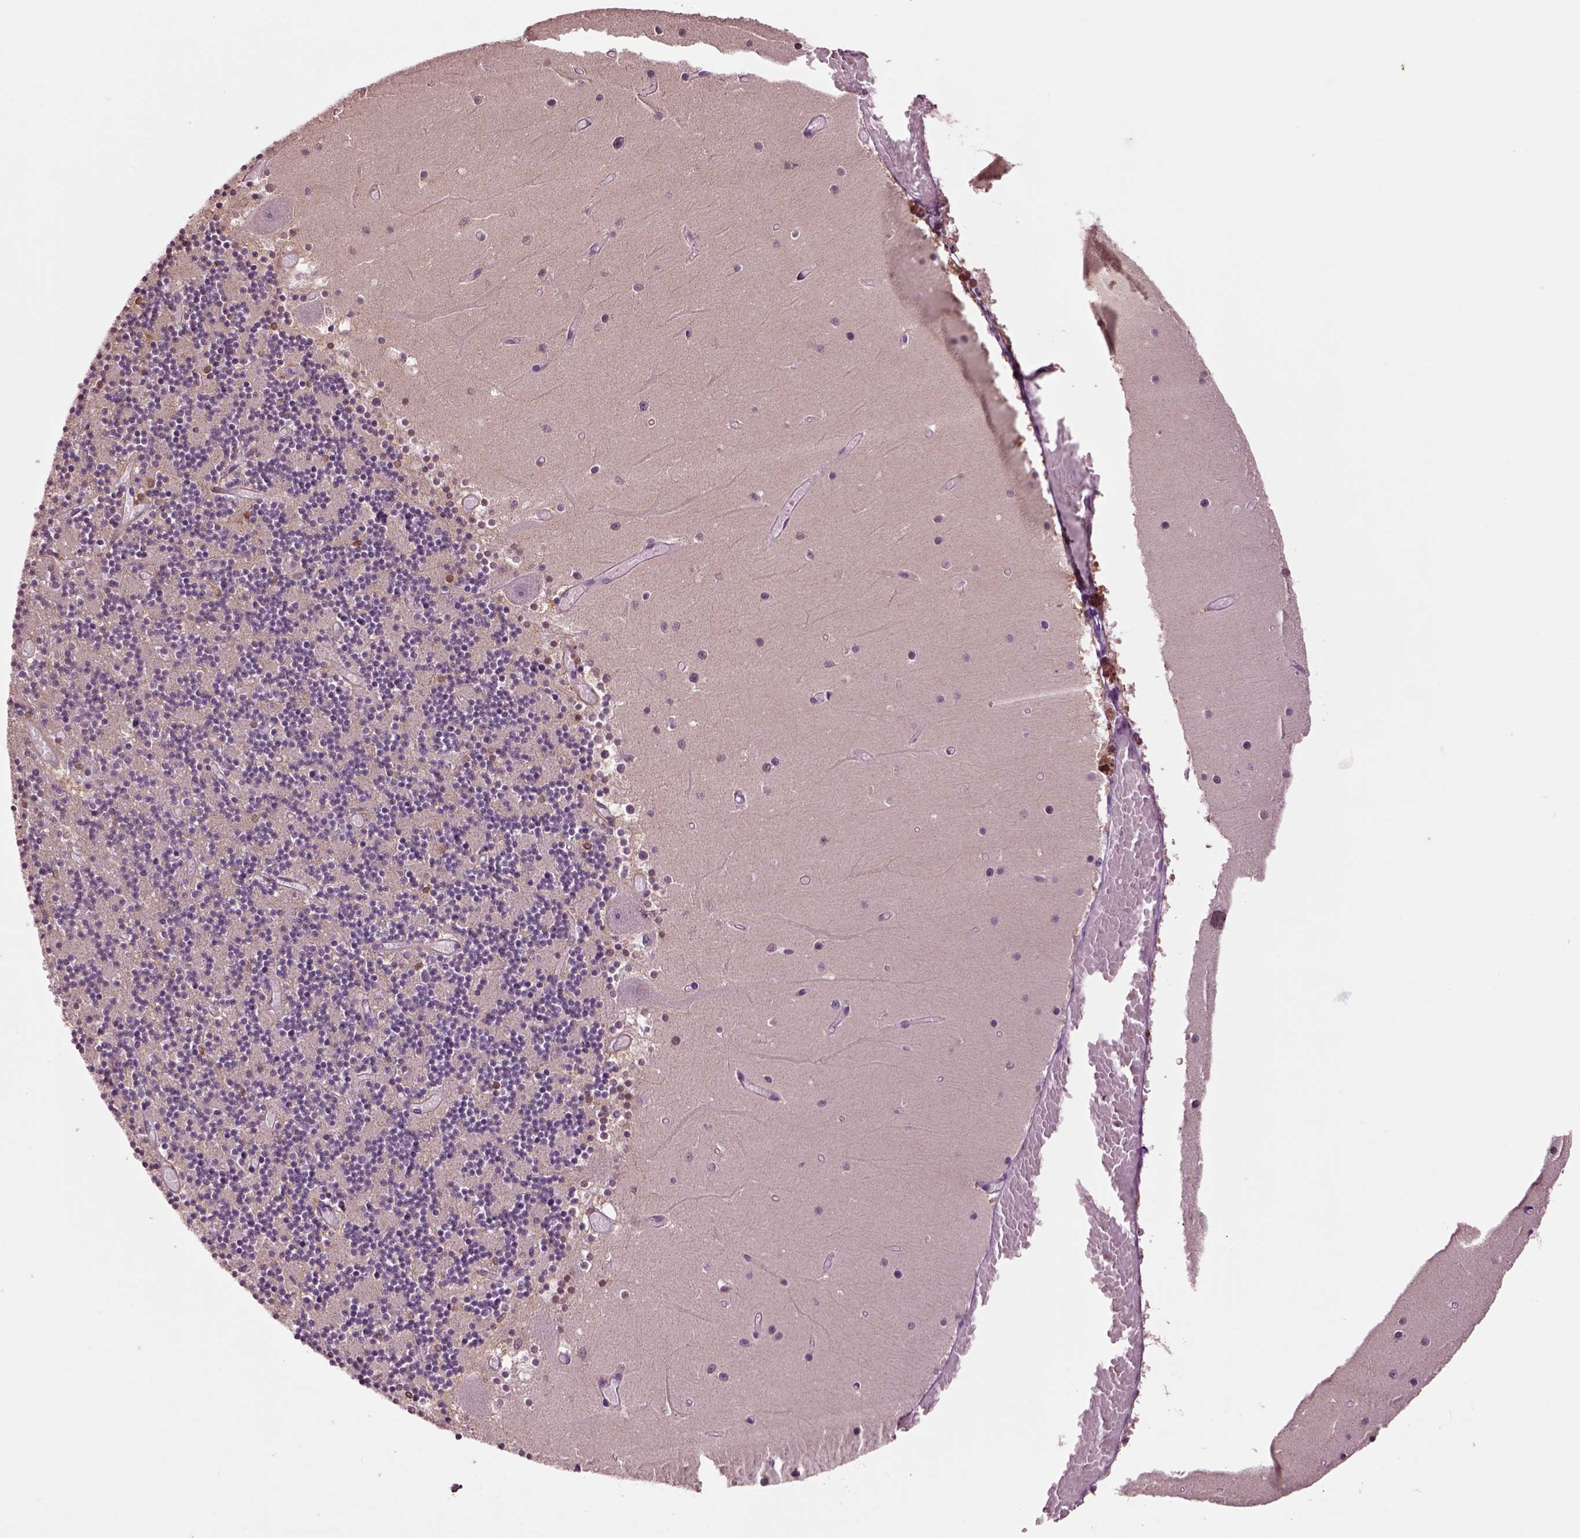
{"staining": {"intensity": "moderate", "quantity": "<25%", "location": "cytoplasmic/membranous,nuclear"}, "tissue": "cerebellum", "cell_type": "Cells in granular layer", "image_type": "normal", "snomed": [{"axis": "morphology", "description": "Normal tissue, NOS"}, {"axis": "topography", "description": "Cerebellum"}], "caption": "A high-resolution photomicrograph shows immunohistochemistry staining of benign cerebellum, which reveals moderate cytoplasmic/membranous,nuclear expression in approximately <25% of cells in granular layer.", "gene": "CLPSL1", "patient": {"sex": "female", "age": 28}}